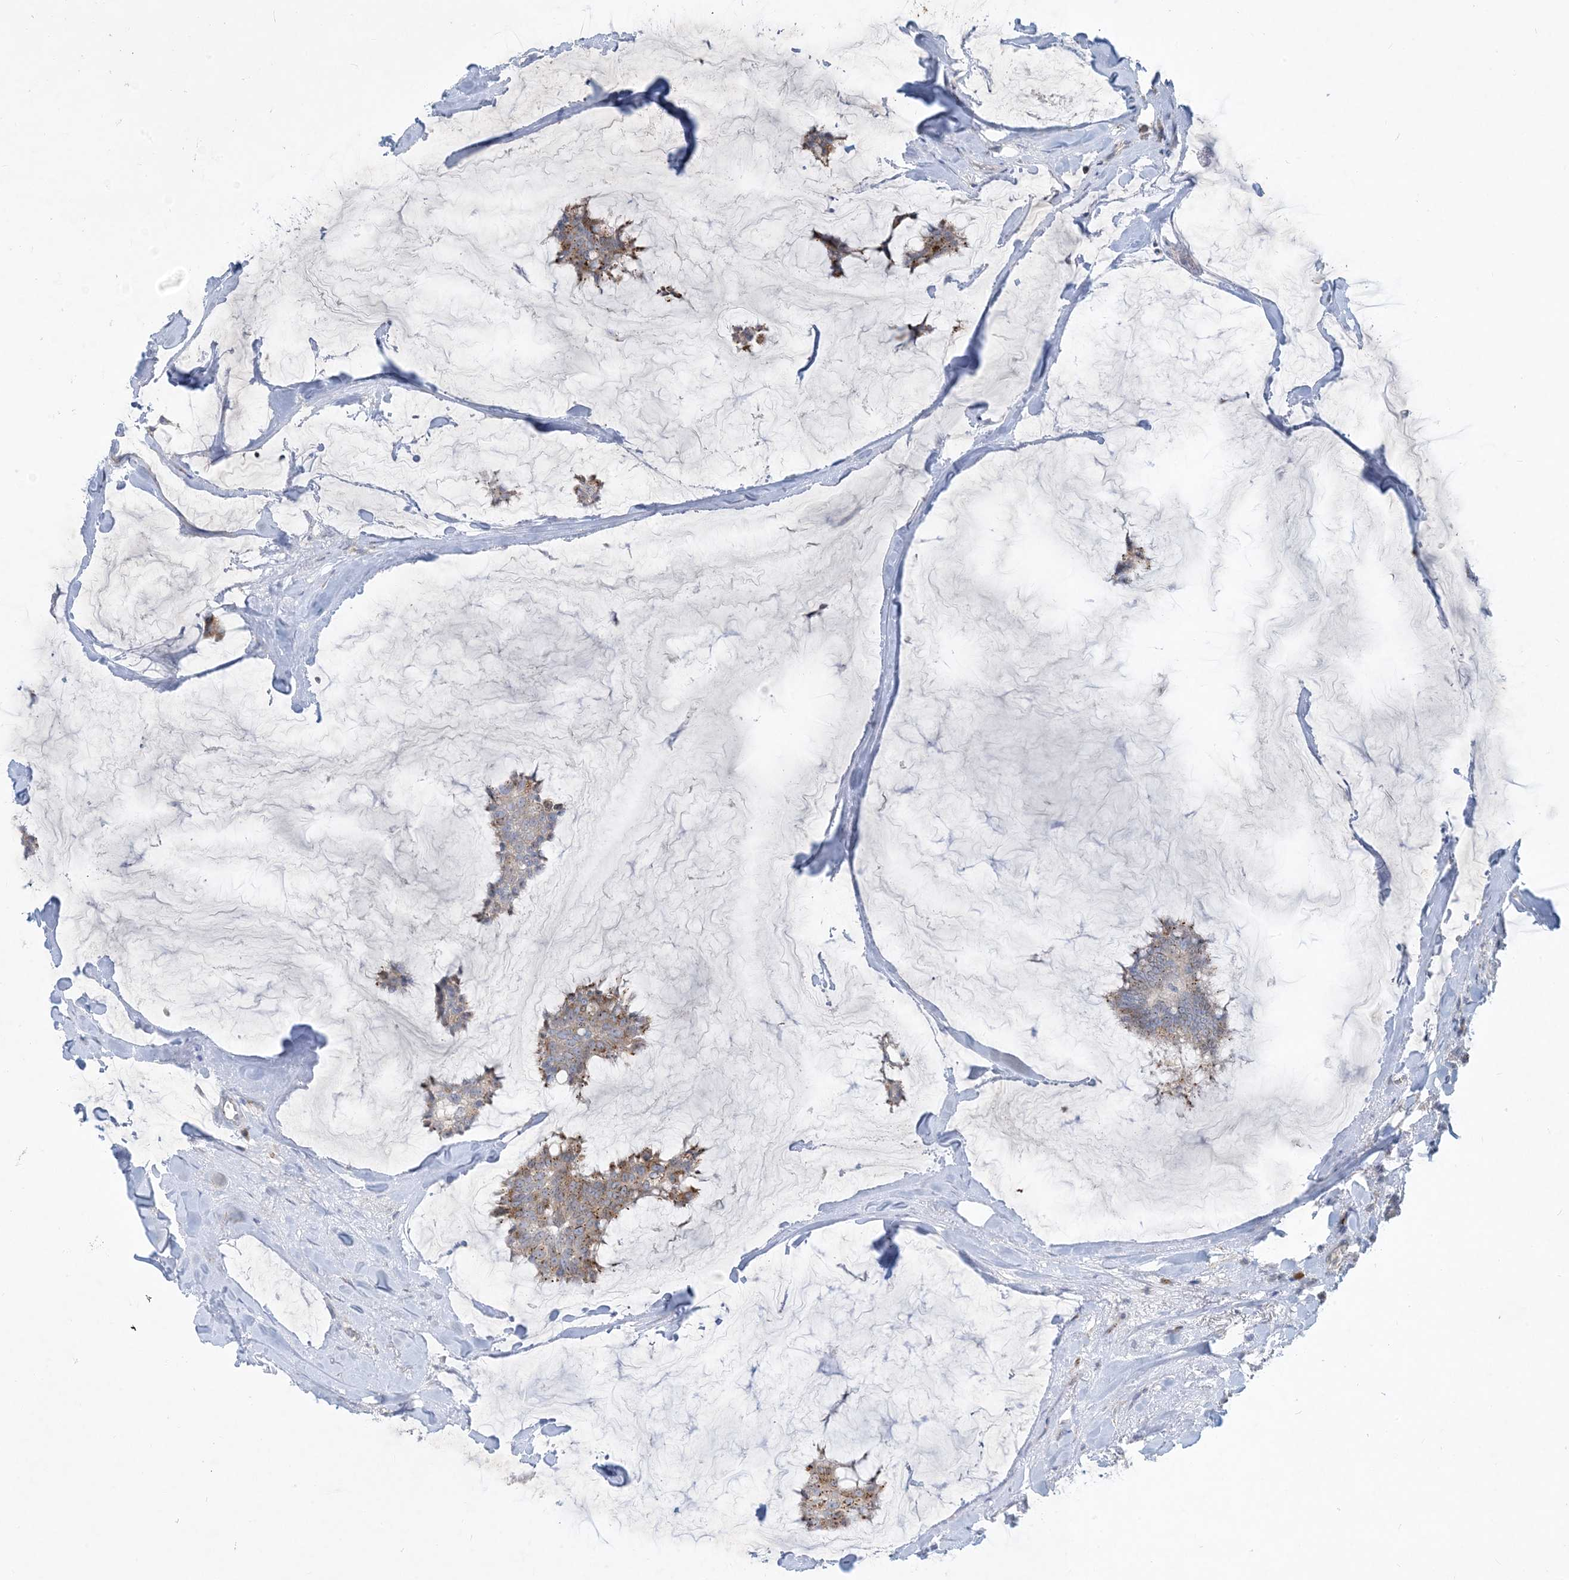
{"staining": {"intensity": "moderate", "quantity": ">75%", "location": "cytoplasmic/membranous"}, "tissue": "breast cancer", "cell_type": "Tumor cells", "image_type": "cancer", "snomed": [{"axis": "morphology", "description": "Duct carcinoma"}, {"axis": "topography", "description": "Breast"}], "caption": "Infiltrating ductal carcinoma (breast) tissue displays moderate cytoplasmic/membranous positivity in approximately >75% of tumor cells (IHC, brightfield microscopy, high magnification).", "gene": "CCDC14", "patient": {"sex": "female", "age": 93}}